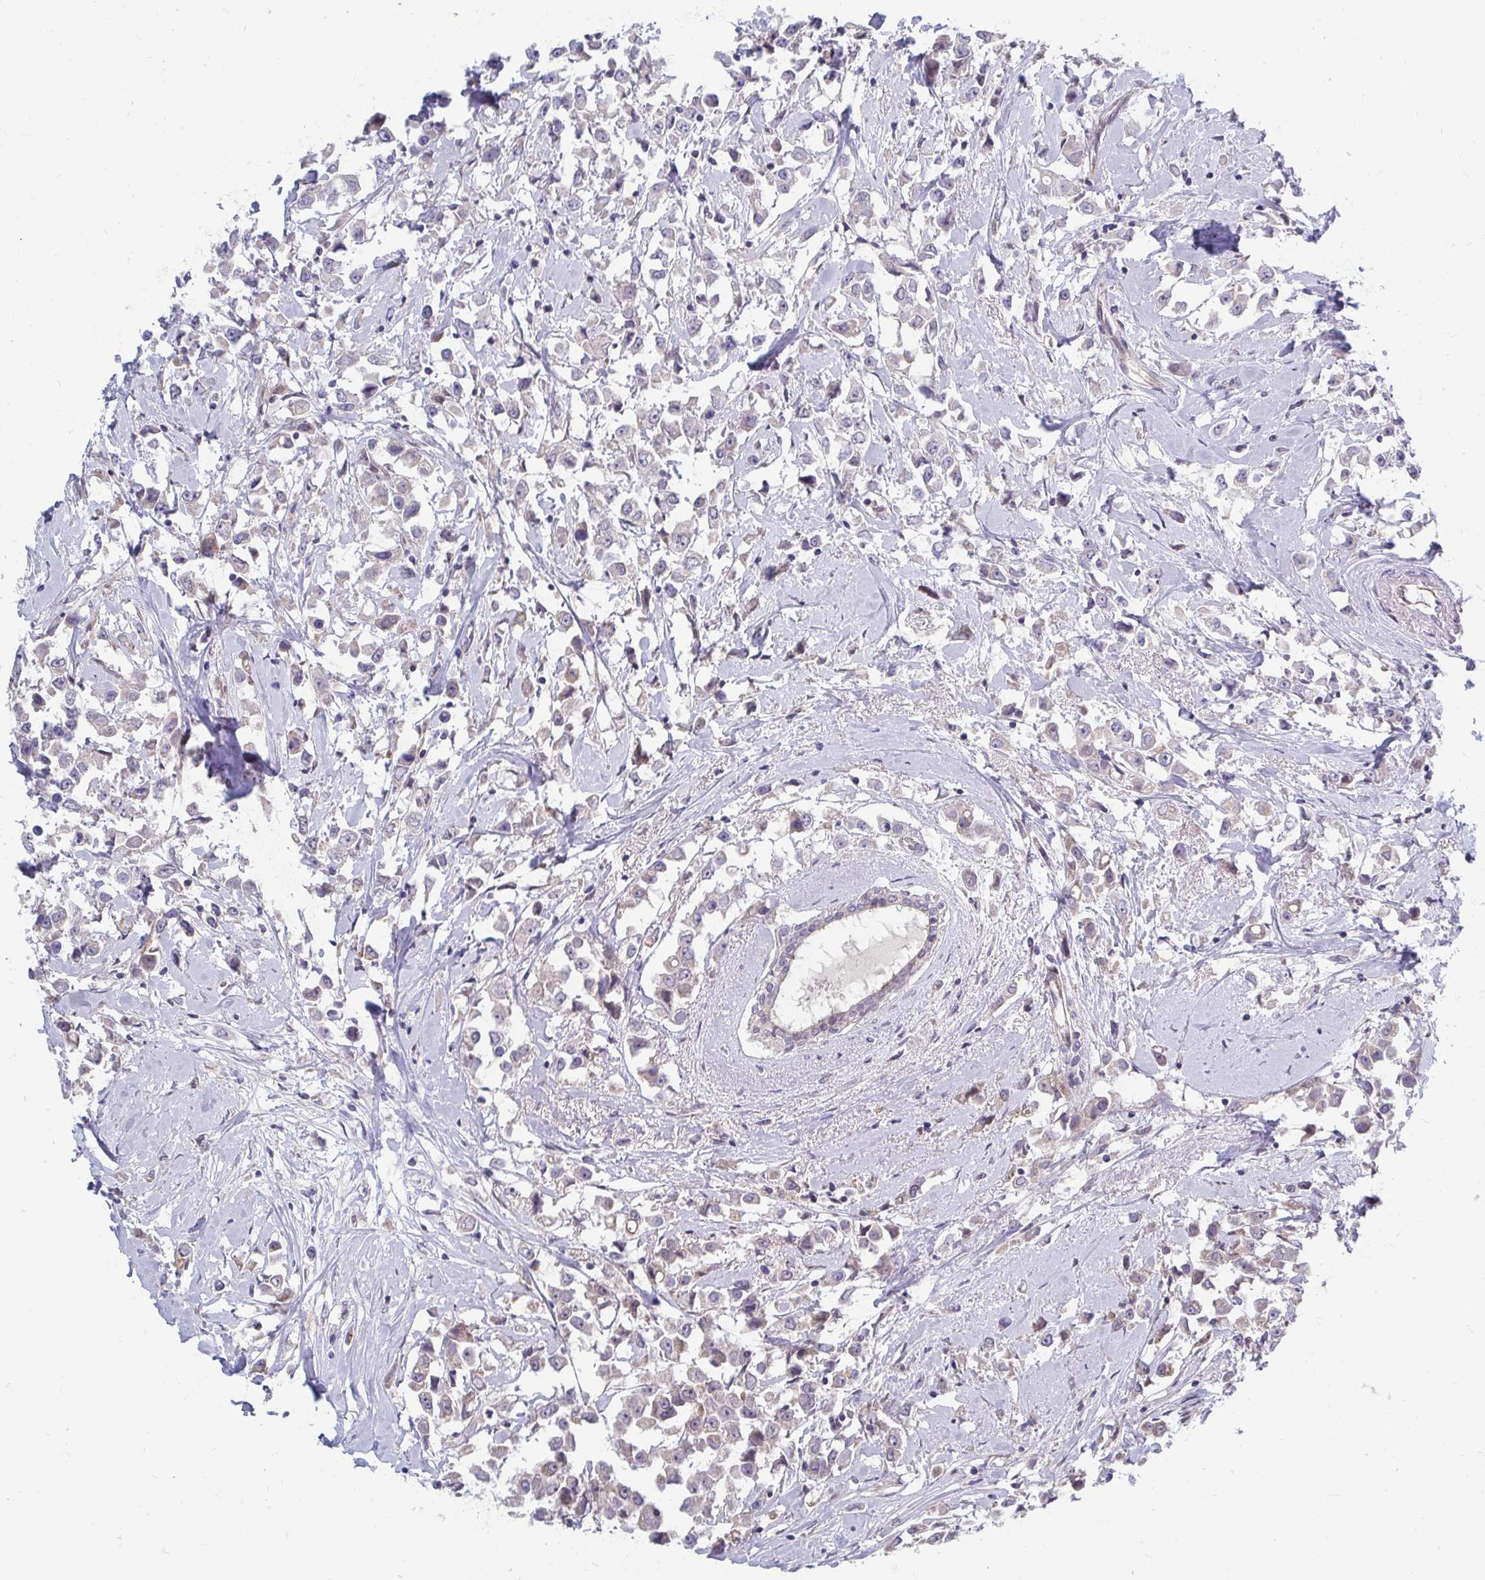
{"staining": {"intensity": "negative", "quantity": "none", "location": "none"}, "tissue": "breast cancer", "cell_type": "Tumor cells", "image_type": "cancer", "snomed": [{"axis": "morphology", "description": "Duct carcinoma"}, {"axis": "topography", "description": "Breast"}], "caption": "Histopathology image shows no significant protein expression in tumor cells of breast invasive ductal carcinoma. (Stains: DAB (3,3'-diaminobenzidine) IHC with hematoxylin counter stain, Microscopy: brightfield microscopy at high magnification).", "gene": "MROH8", "patient": {"sex": "female", "age": 61}}